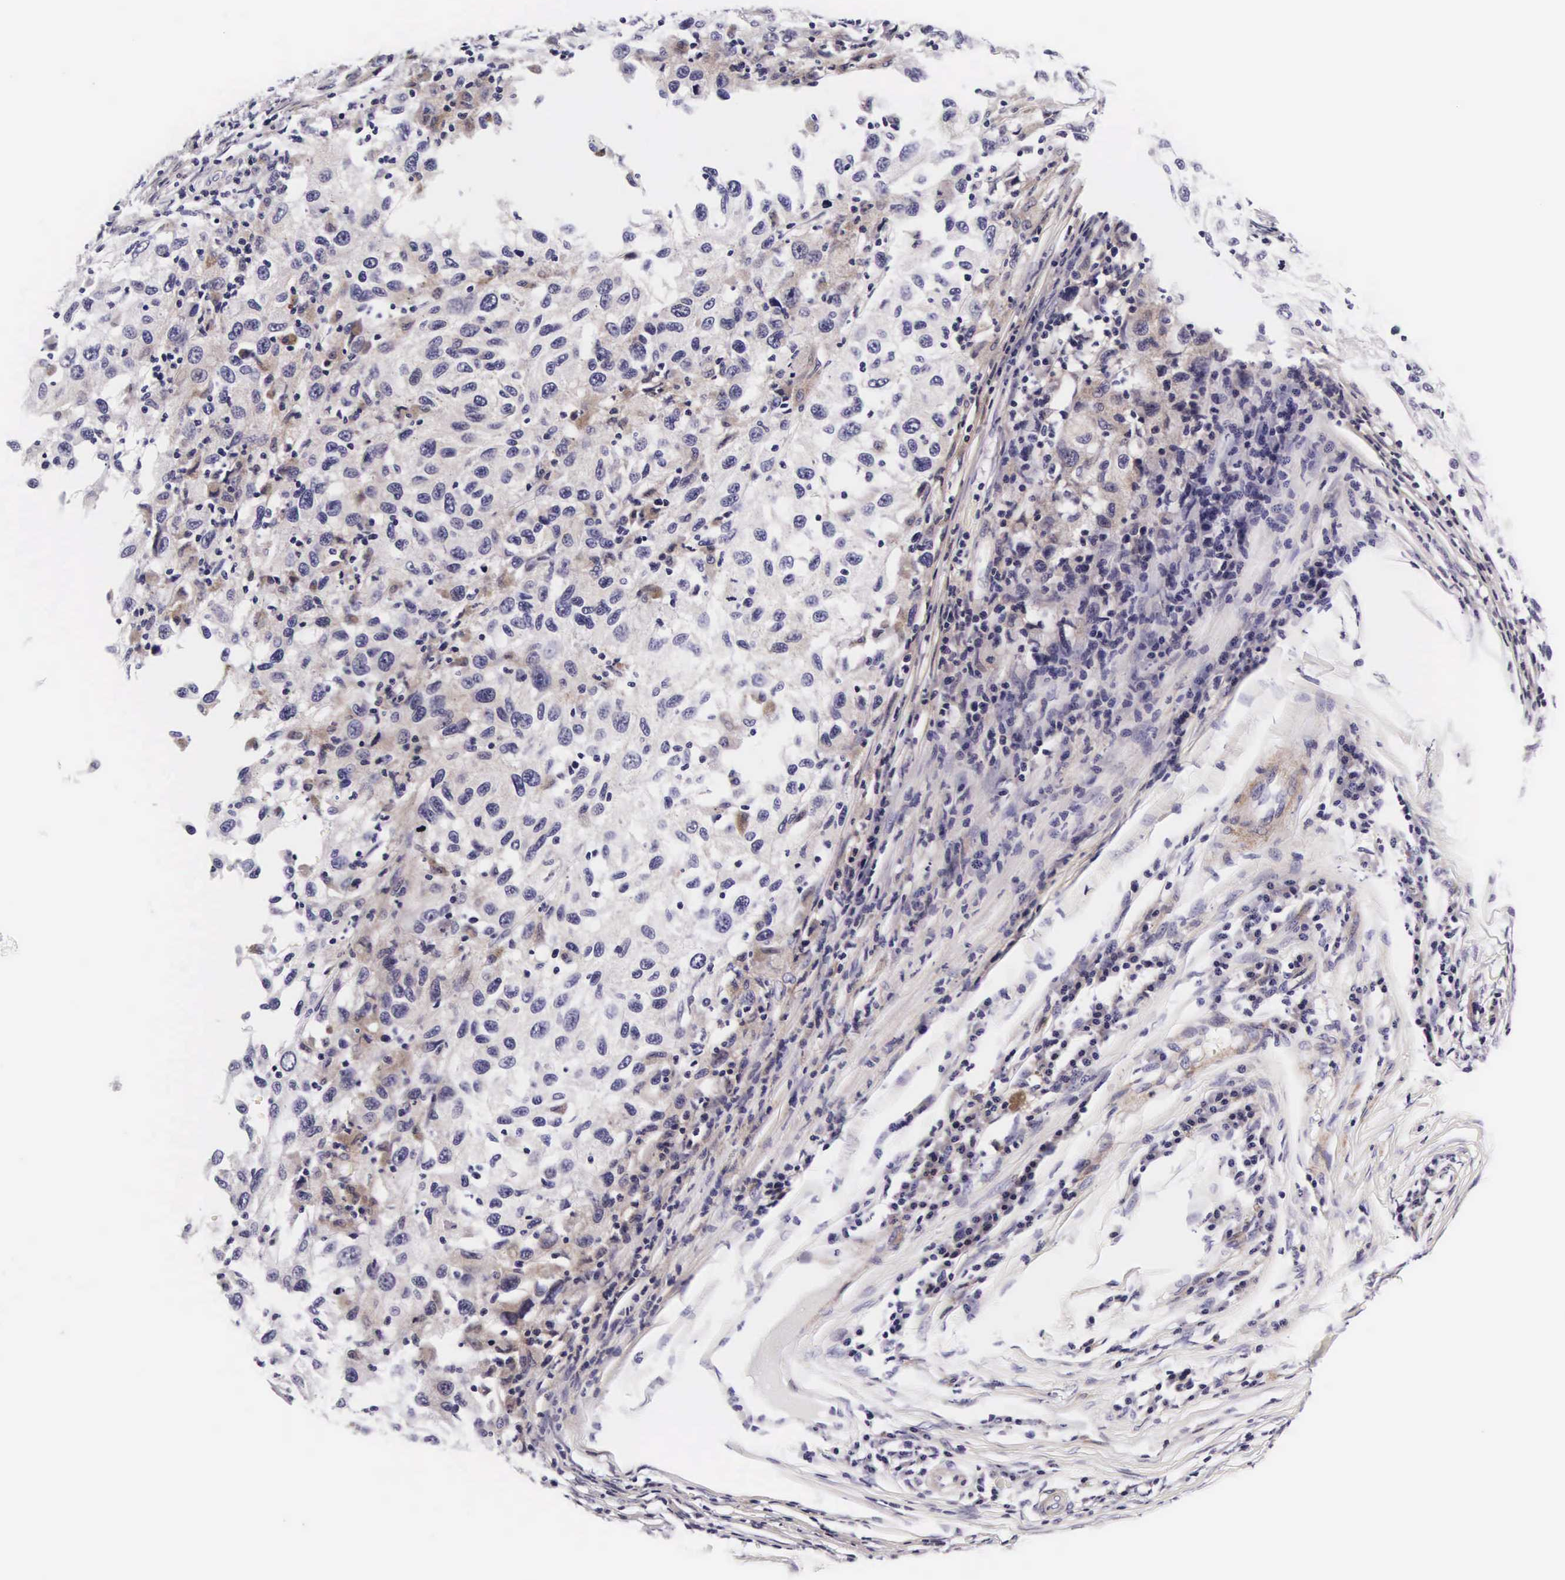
{"staining": {"intensity": "negative", "quantity": "none", "location": "none"}, "tissue": "melanoma", "cell_type": "Tumor cells", "image_type": "cancer", "snomed": [{"axis": "morphology", "description": "Malignant melanoma, NOS"}, {"axis": "topography", "description": "Skin"}], "caption": "Immunohistochemical staining of melanoma reveals no significant expression in tumor cells.", "gene": "UPRT", "patient": {"sex": "female", "age": 77}}